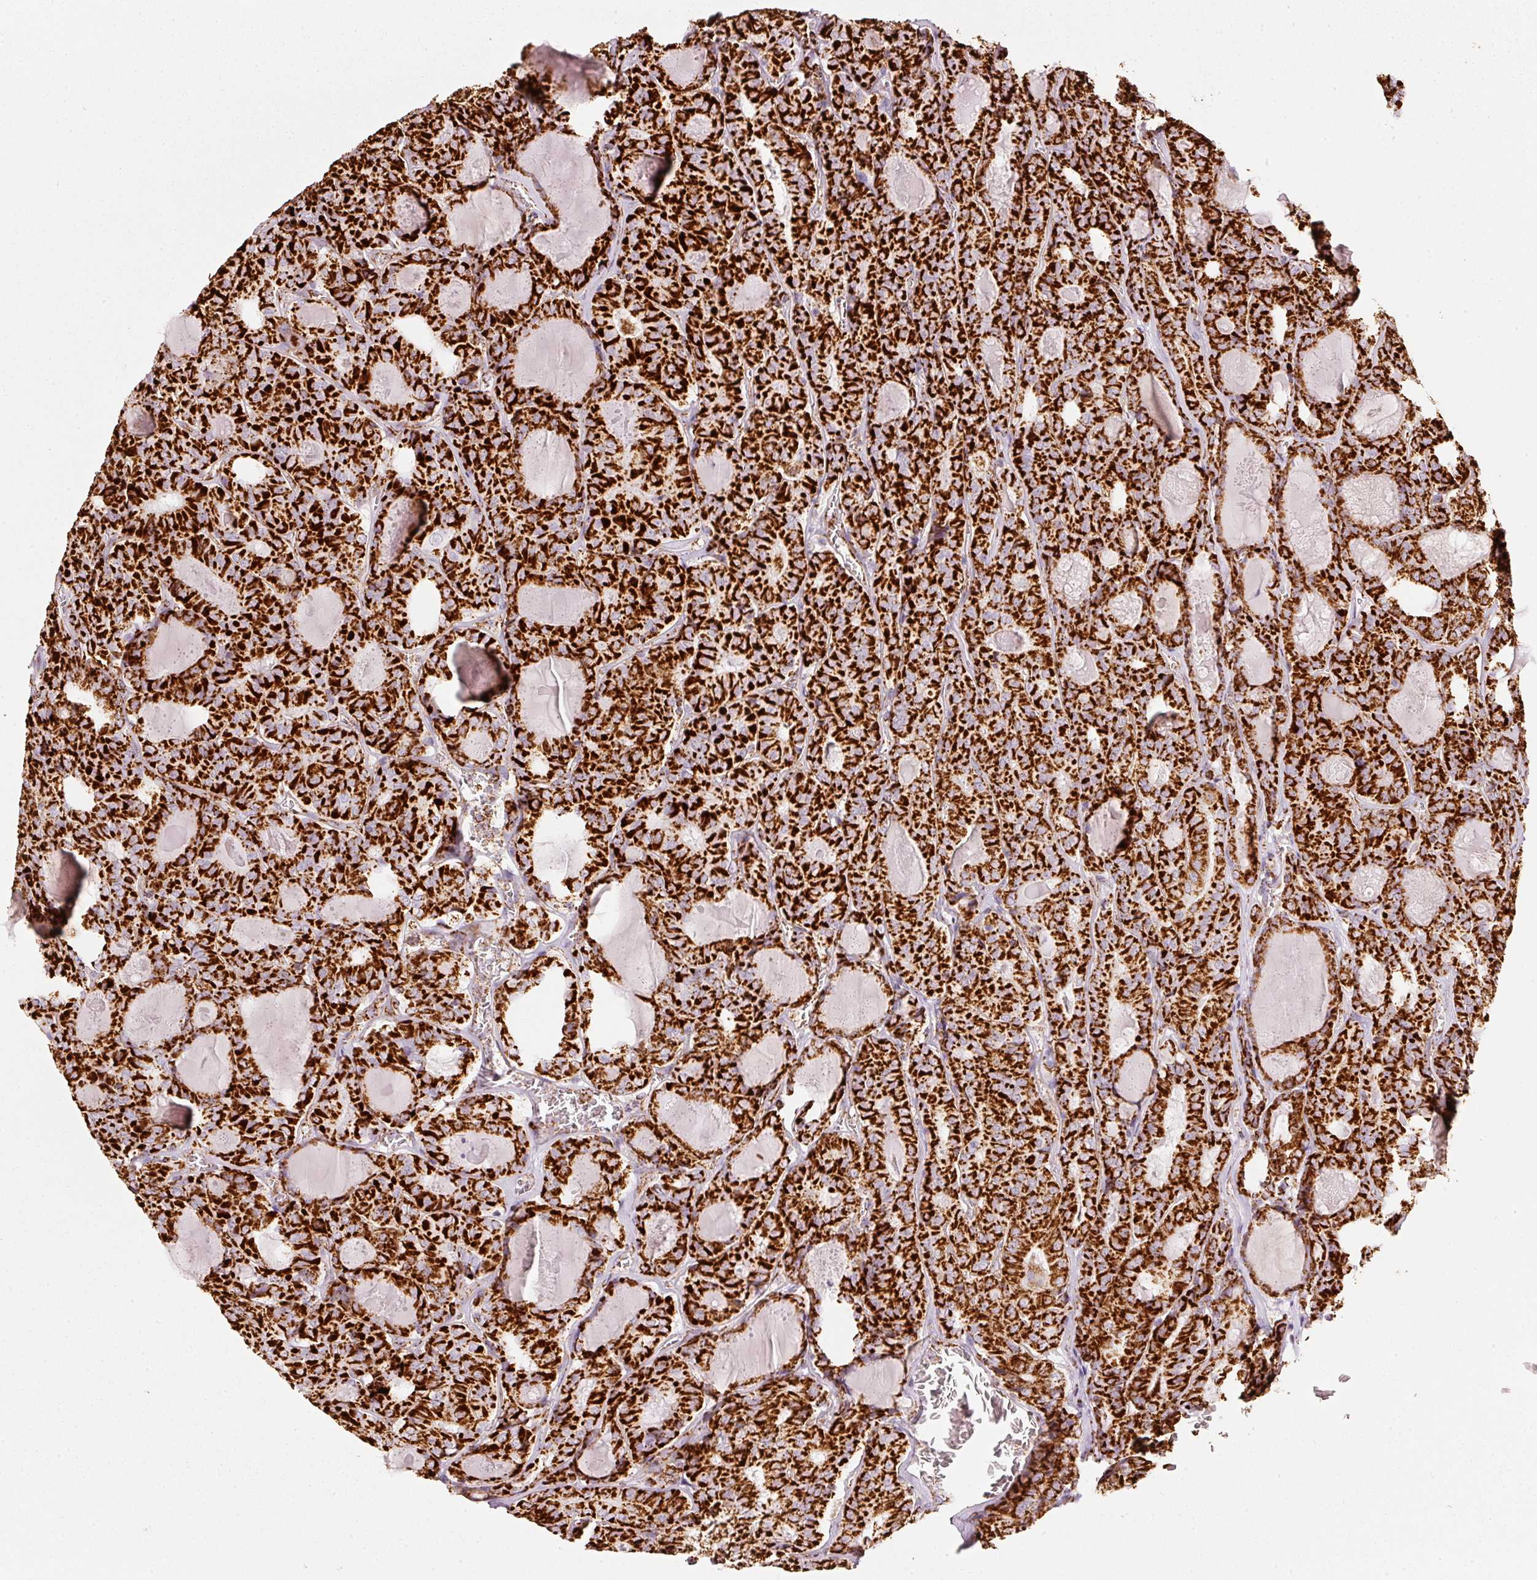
{"staining": {"intensity": "strong", "quantity": ">75%", "location": "cytoplasmic/membranous"}, "tissue": "thyroid cancer", "cell_type": "Tumor cells", "image_type": "cancer", "snomed": [{"axis": "morphology", "description": "Papillary adenocarcinoma, NOS"}, {"axis": "topography", "description": "Thyroid gland"}], "caption": "Protein staining by IHC shows strong cytoplasmic/membranous expression in approximately >75% of tumor cells in thyroid papillary adenocarcinoma.", "gene": "MT-CO2", "patient": {"sex": "female", "age": 72}}